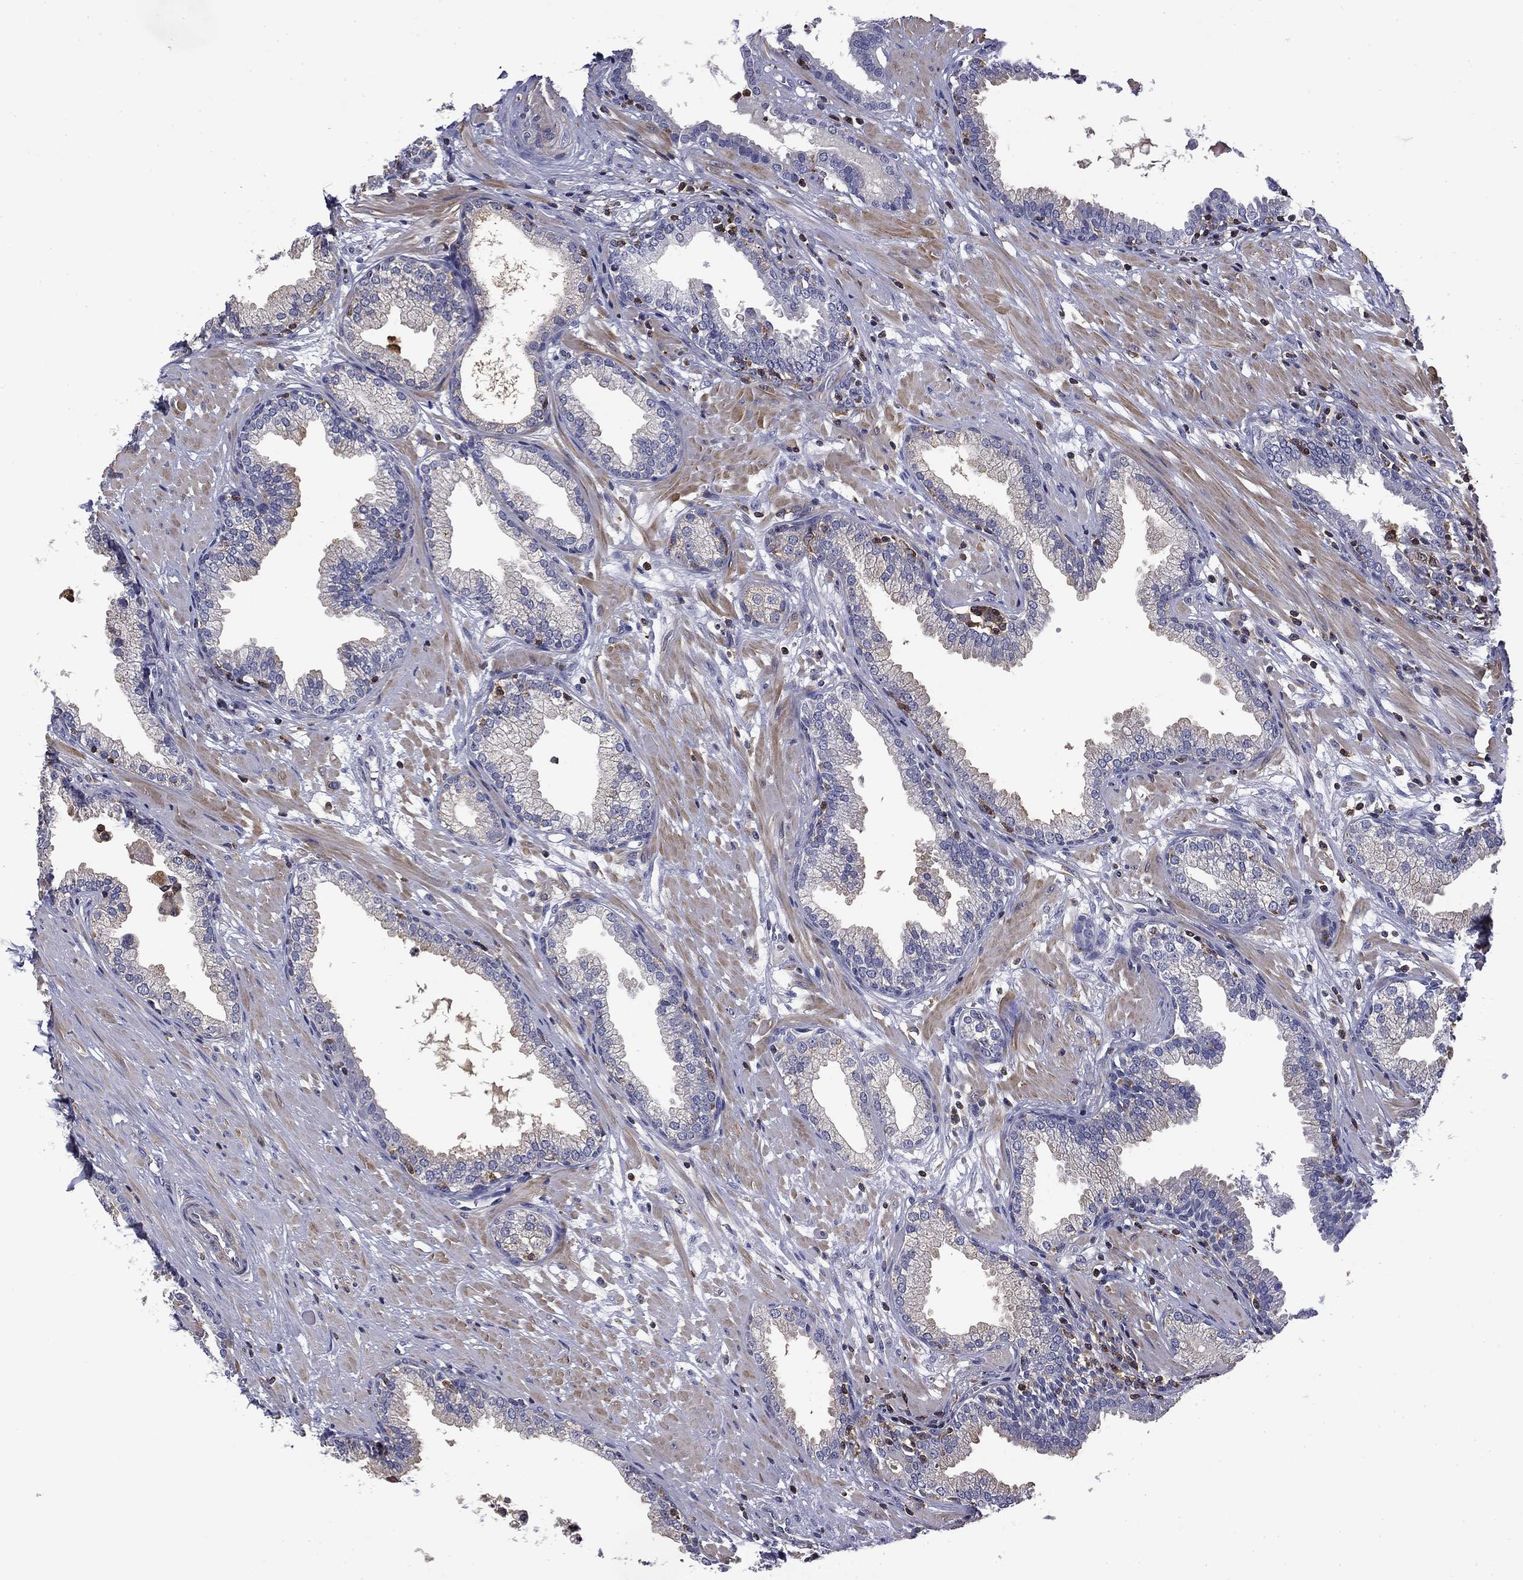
{"staining": {"intensity": "negative", "quantity": "none", "location": "none"}, "tissue": "prostate", "cell_type": "Glandular cells", "image_type": "normal", "snomed": [{"axis": "morphology", "description": "Normal tissue, NOS"}, {"axis": "topography", "description": "Prostate"}], "caption": "Glandular cells show no significant staining in normal prostate. (DAB immunohistochemistry (IHC) with hematoxylin counter stain).", "gene": "ARHGAP45", "patient": {"sex": "male", "age": 64}}